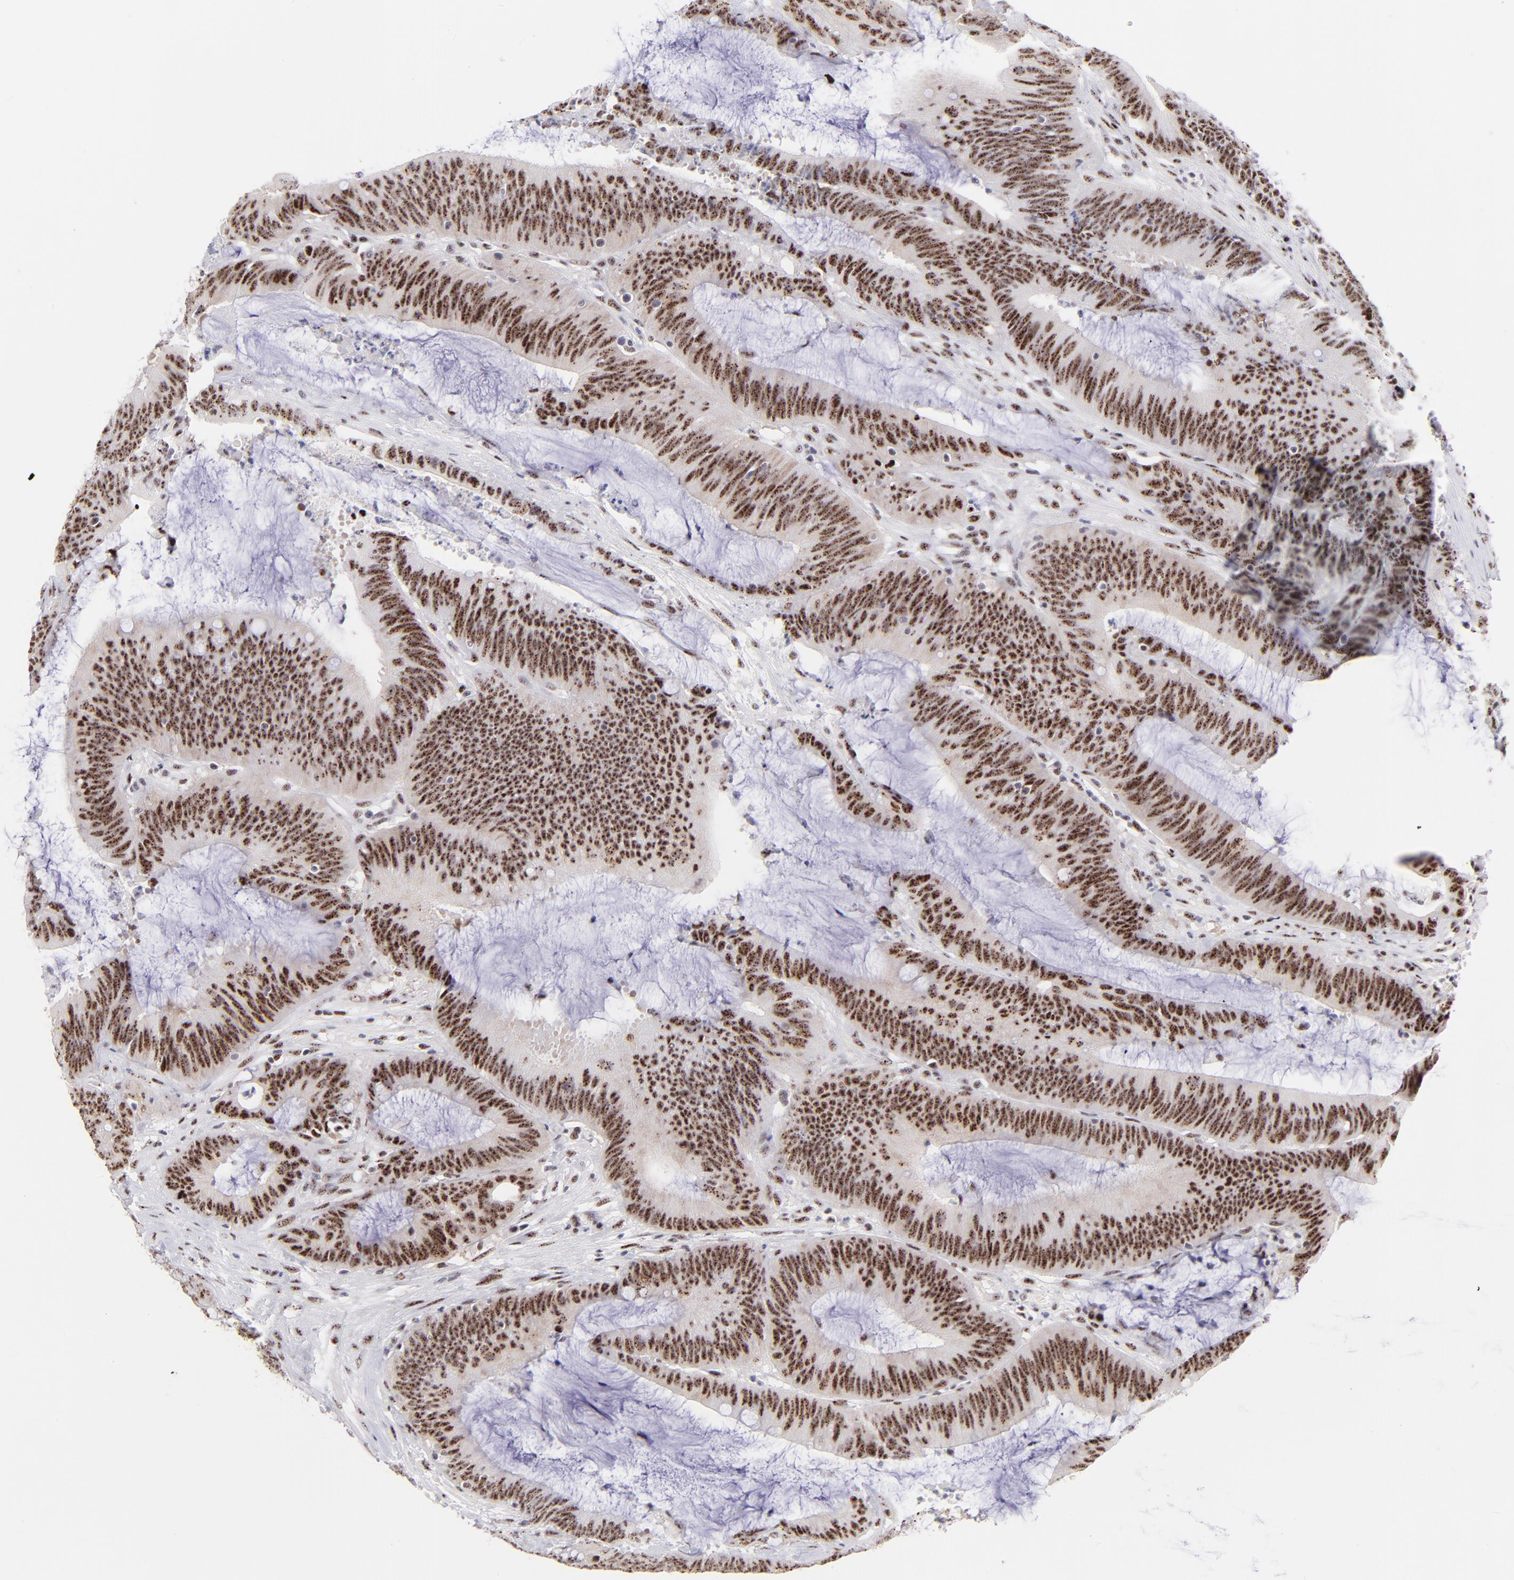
{"staining": {"intensity": "moderate", "quantity": ">75%", "location": "nuclear"}, "tissue": "colorectal cancer", "cell_type": "Tumor cells", "image_type": "cancer", "snomed": [{"axis": "morphology", "description": "Adenocarcinoma, NOS"}, {"axis": "topography", "description": "Rectum"}], "caption": "The micrograph demonstrates immunohistochemical staining of colorectal cancer (adenocarcinoma). There is moderate nuclear positivity is present in about >75% of tumor cells.", "gene": "CDC25C", "patient": {"sex": "female", "age": 66}}